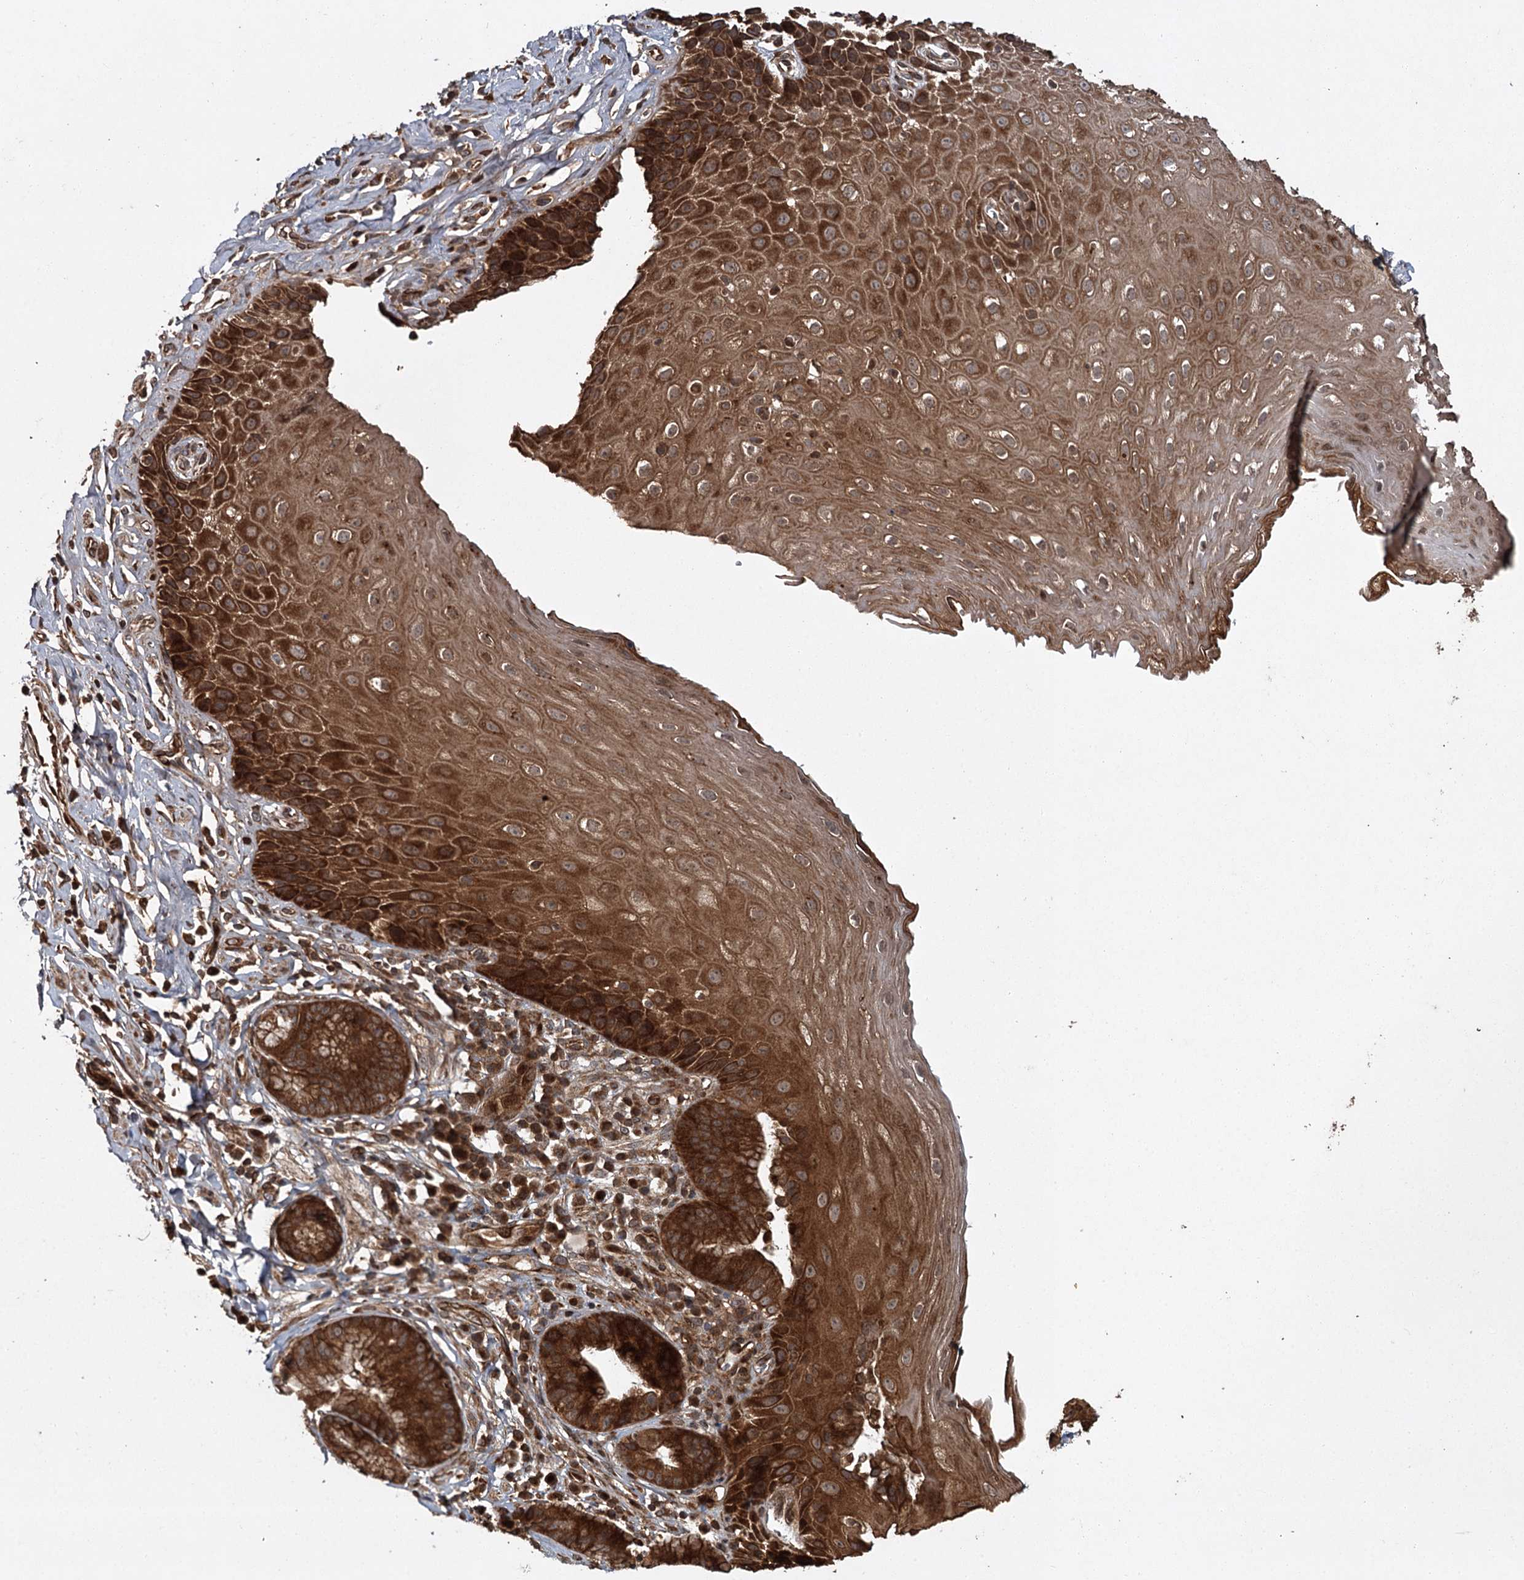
{"staining": {"intensity": "strong", "quantity": ">75%", "location": "cytoplasmic/membranous"}, "tissue": "esophagus", "cell_type": "Squamous epithelial cells", "image_type": "normal", "snomed": [{"axis": "morphology", "description": "Normal tissue, NOS"}, {"axis": "topography", "description": "Esophagus"}], "caption": "Esophagus was stained to show a protein in brown. There is high levels of strong cytoplasmic/membranous expression in about >75% of squamous epithelial cells. (IHC, brightfield microscopy, high magnification).", "gene": "RPAP3", "patient": {"sex": "female", "age": 61}}